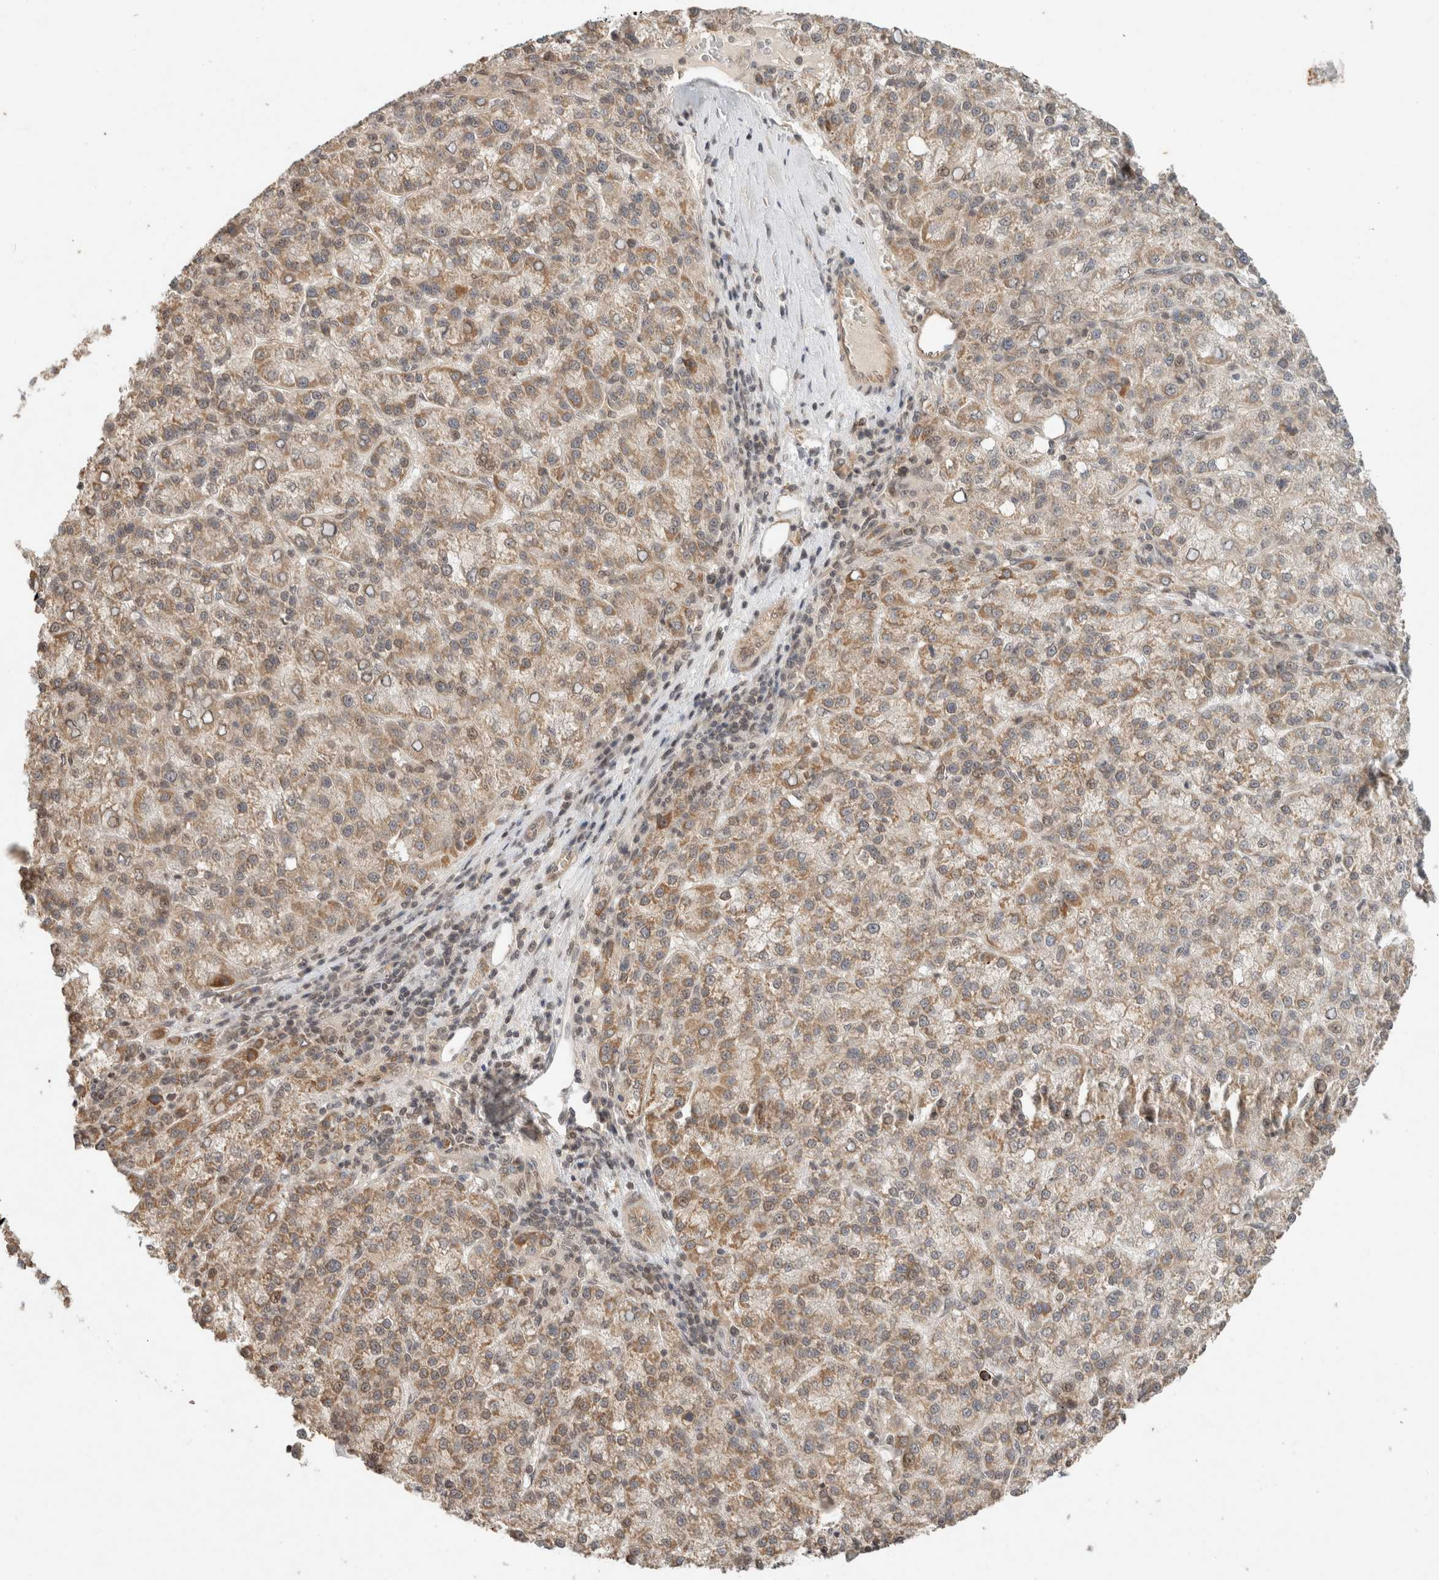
{"staining": {"intensity": "weak", "quantity": ">75%", "location": "cytoplasmic/membranous"}, "tissue": "liver cancer", "cell_type": "Tumor cells", "image_type": "cancer", "snomed": [{"axis": "morphology", "description": "Carcinoma, Hepatocellular, NOS"}, {"axis": "topography", "description": "Liver"}], "caption": "Immunohistochemistry of human liver hepatocellular carcinoma reveals low levels of weak cytoplasmic/membranous positivity in about >75% of tumor cells.", "gene": "CAAP1", "patient": {"sex": "female", "age": 58}}